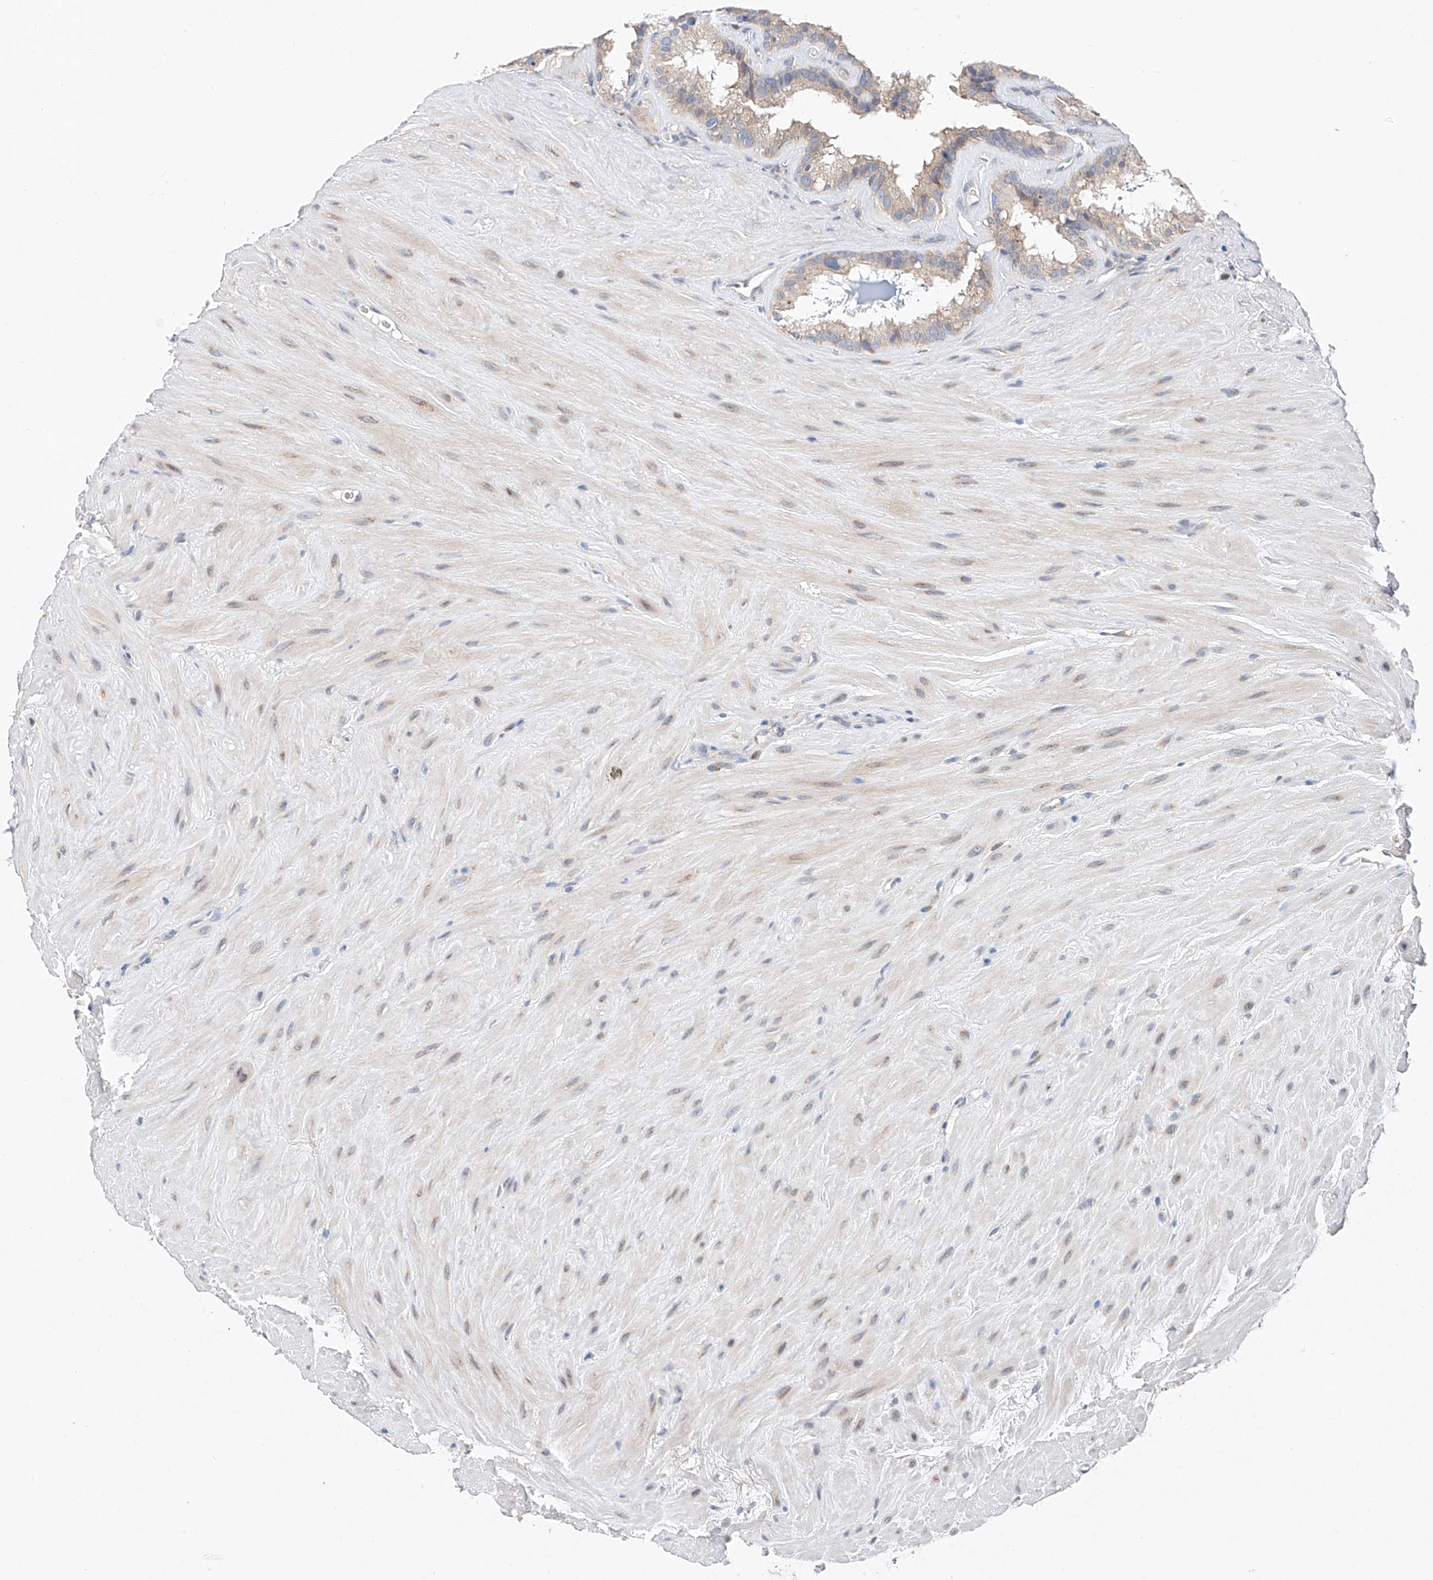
{"staining": {"intensity": "moderate", "quantity": "25%-75%", "location": "cytoplasmic/membranous"}, "tissue": "seminal vesicle", "cell_type": "Glandular cells", "image_type": "normal", "snomed": [{"axis": "morphology", "description": "Normal tissue, NOS"}, {"axis": "topography", "description": "Prostate"}, {"axis": "topography", "description": "Seminal veicle"}], "caption": "Brown immunohistochemical staining in normal seminal vesicle demonstrates moderate cytoplasmic/membranous expression in about 25%-75% of glandular cells.", "gene": "FASTK", "patient": {"sex": "male", "age": 59}}